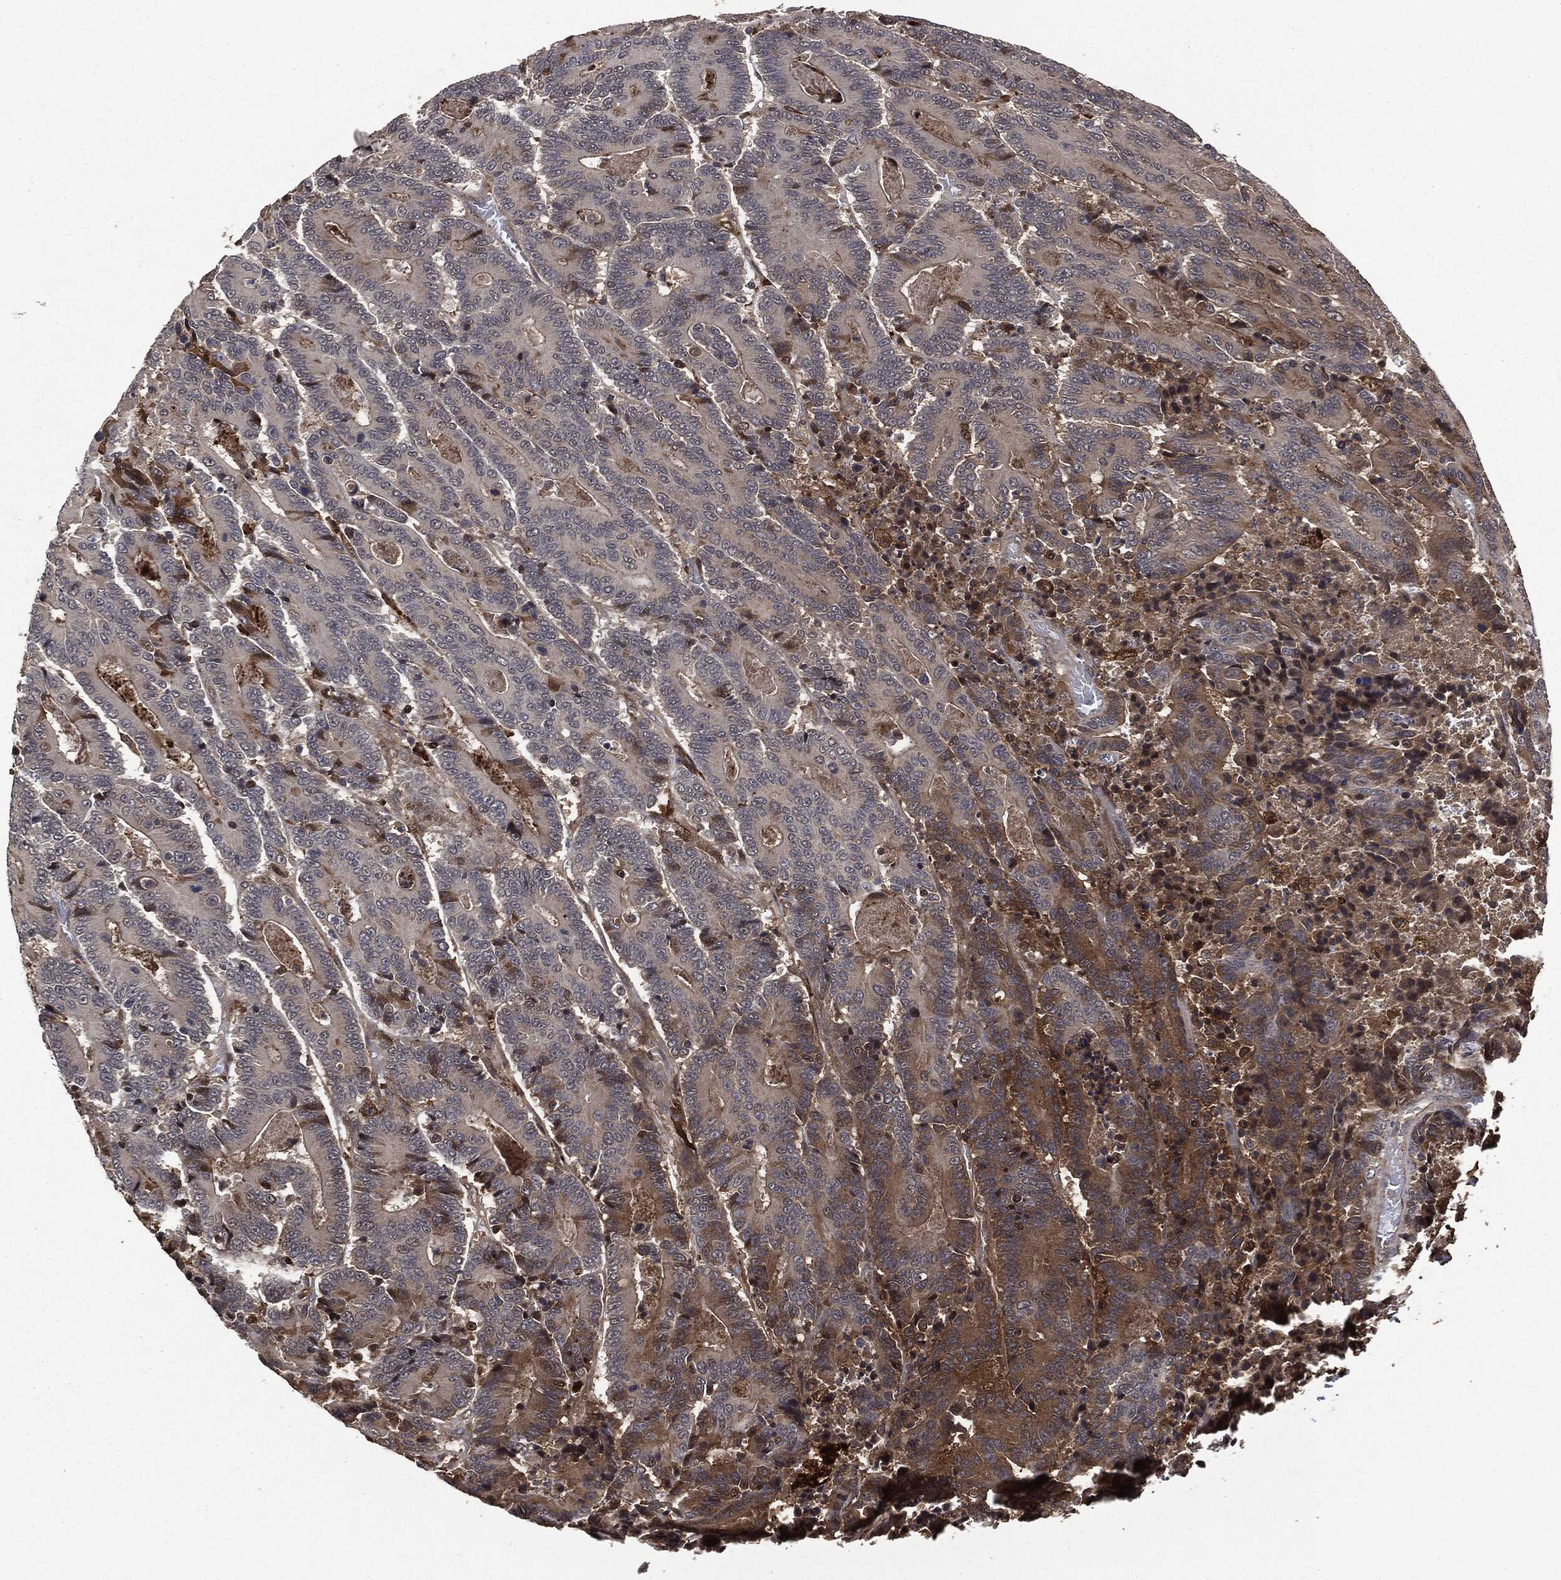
{"staining": {"intensity": "moderate", "quantity": "<25%", "location": "cytoplasmic/membranous"}, "tissue": "colorectal cancer", "cell_type": "Tumor cells", "image_type": "cancer", "snomed": [{"axis": "morphology", "description": "Adenocarcinoma, NOS"}, {"axis": "topography", "description": "Colon"}], "caption": "Tumor cells show low levels of moderate cytoplasmic/membranous staining in approximately <25% of cells in human colorectal cancer (adenocarcinoma).", "gene": "CRABP2", "patient": {"sex": "male", "age": 83}}